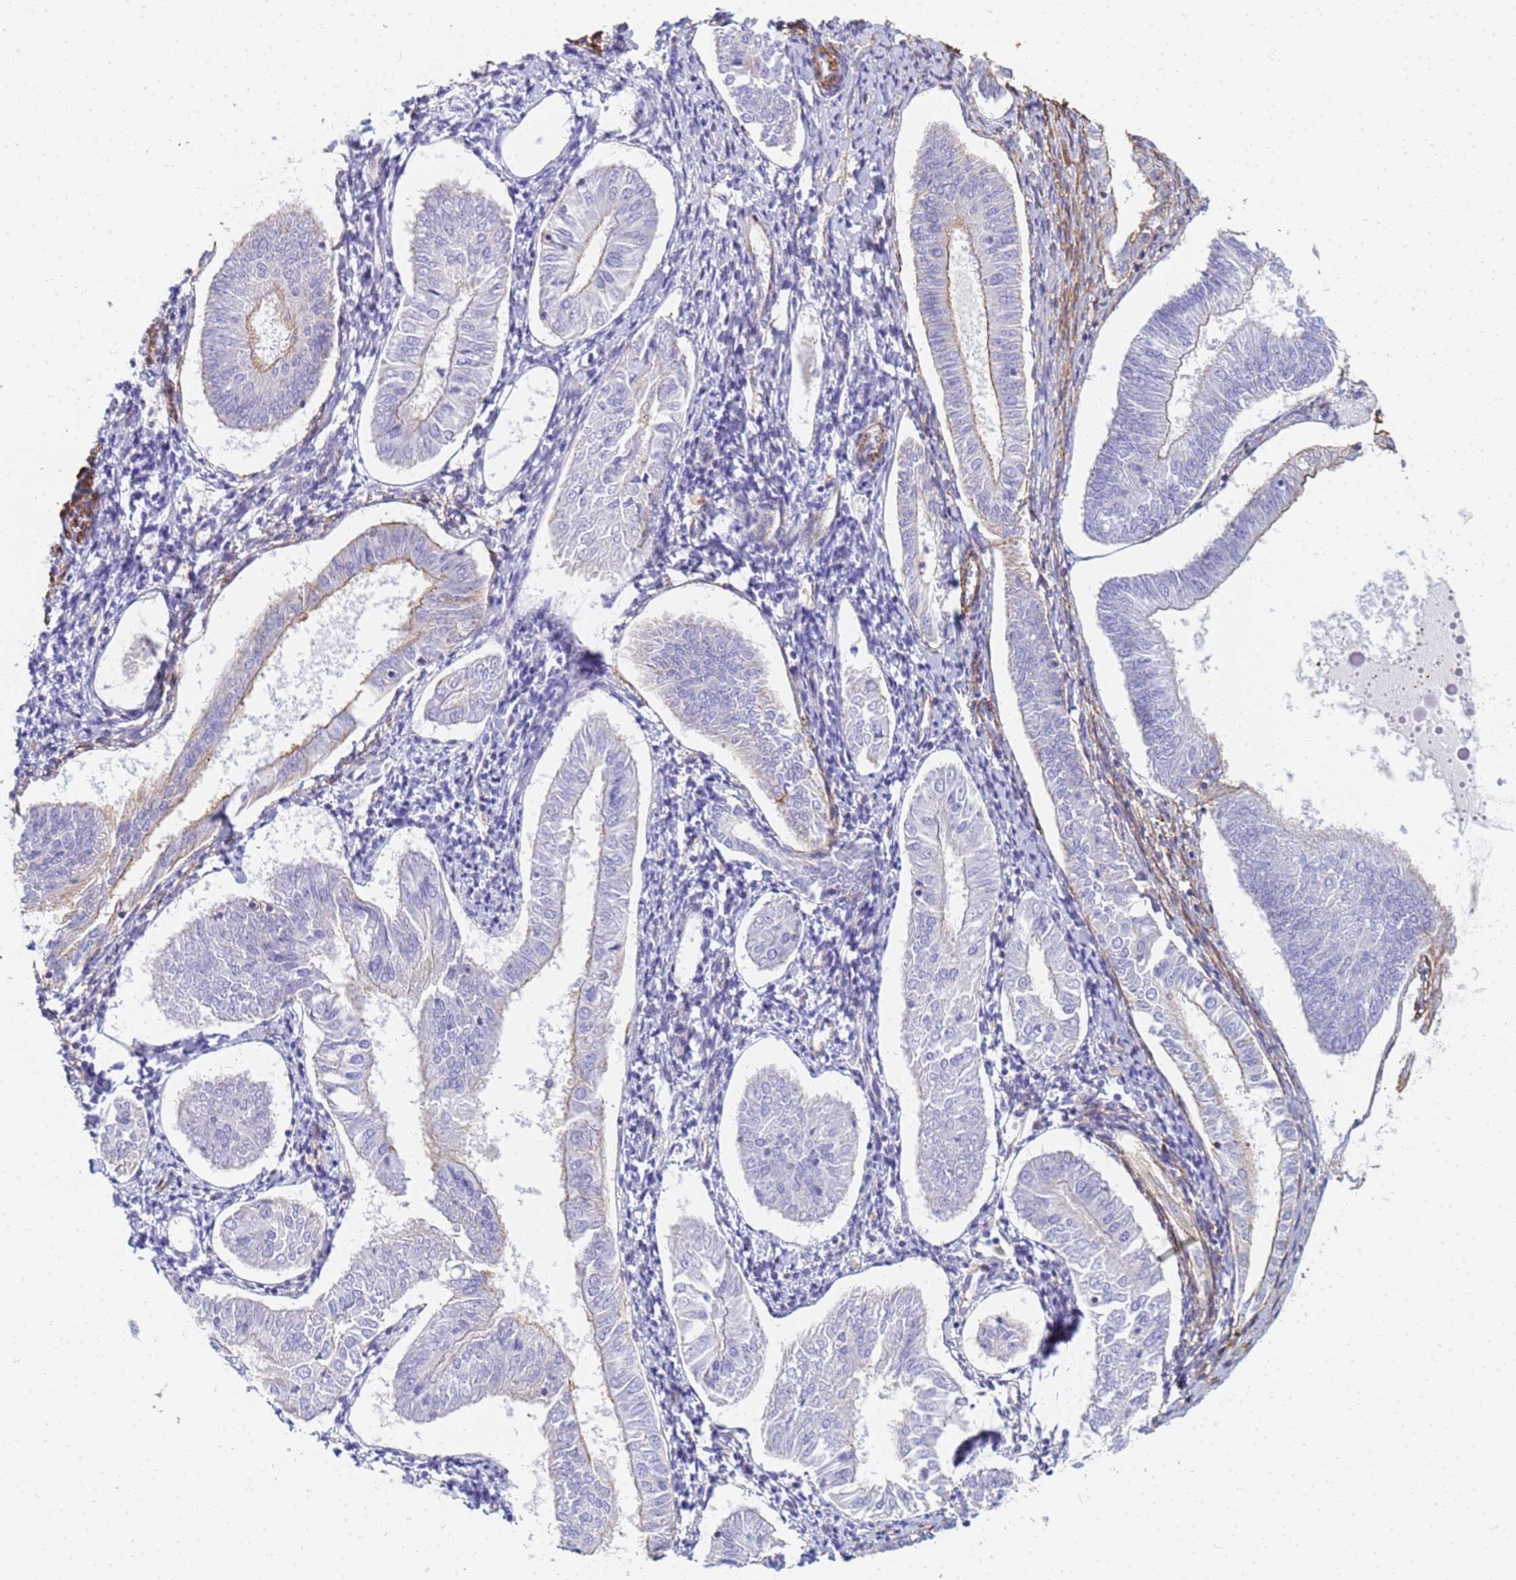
{"staining": {"intensity": "moderate", "quantity": "<25%", "location": "cytoplasmic/membranous"}, "tissue": "endometrial cancer", "cell_type": "Tumor cells", "image_type": "cancer", "snomed": [{"axis": "morphology", "description": "Adenocarcinoma, NOS"}, {"axis": "topography", "description": "Endometrium"}], "caption": "Protein expression analysis of adenocarcinoma (endometrial) shows moderate cytoplasmic/membranous staining in about <25% of tumor cells.", "gene": "TPM1", "patient": {"sex": "female", "age": 58}}